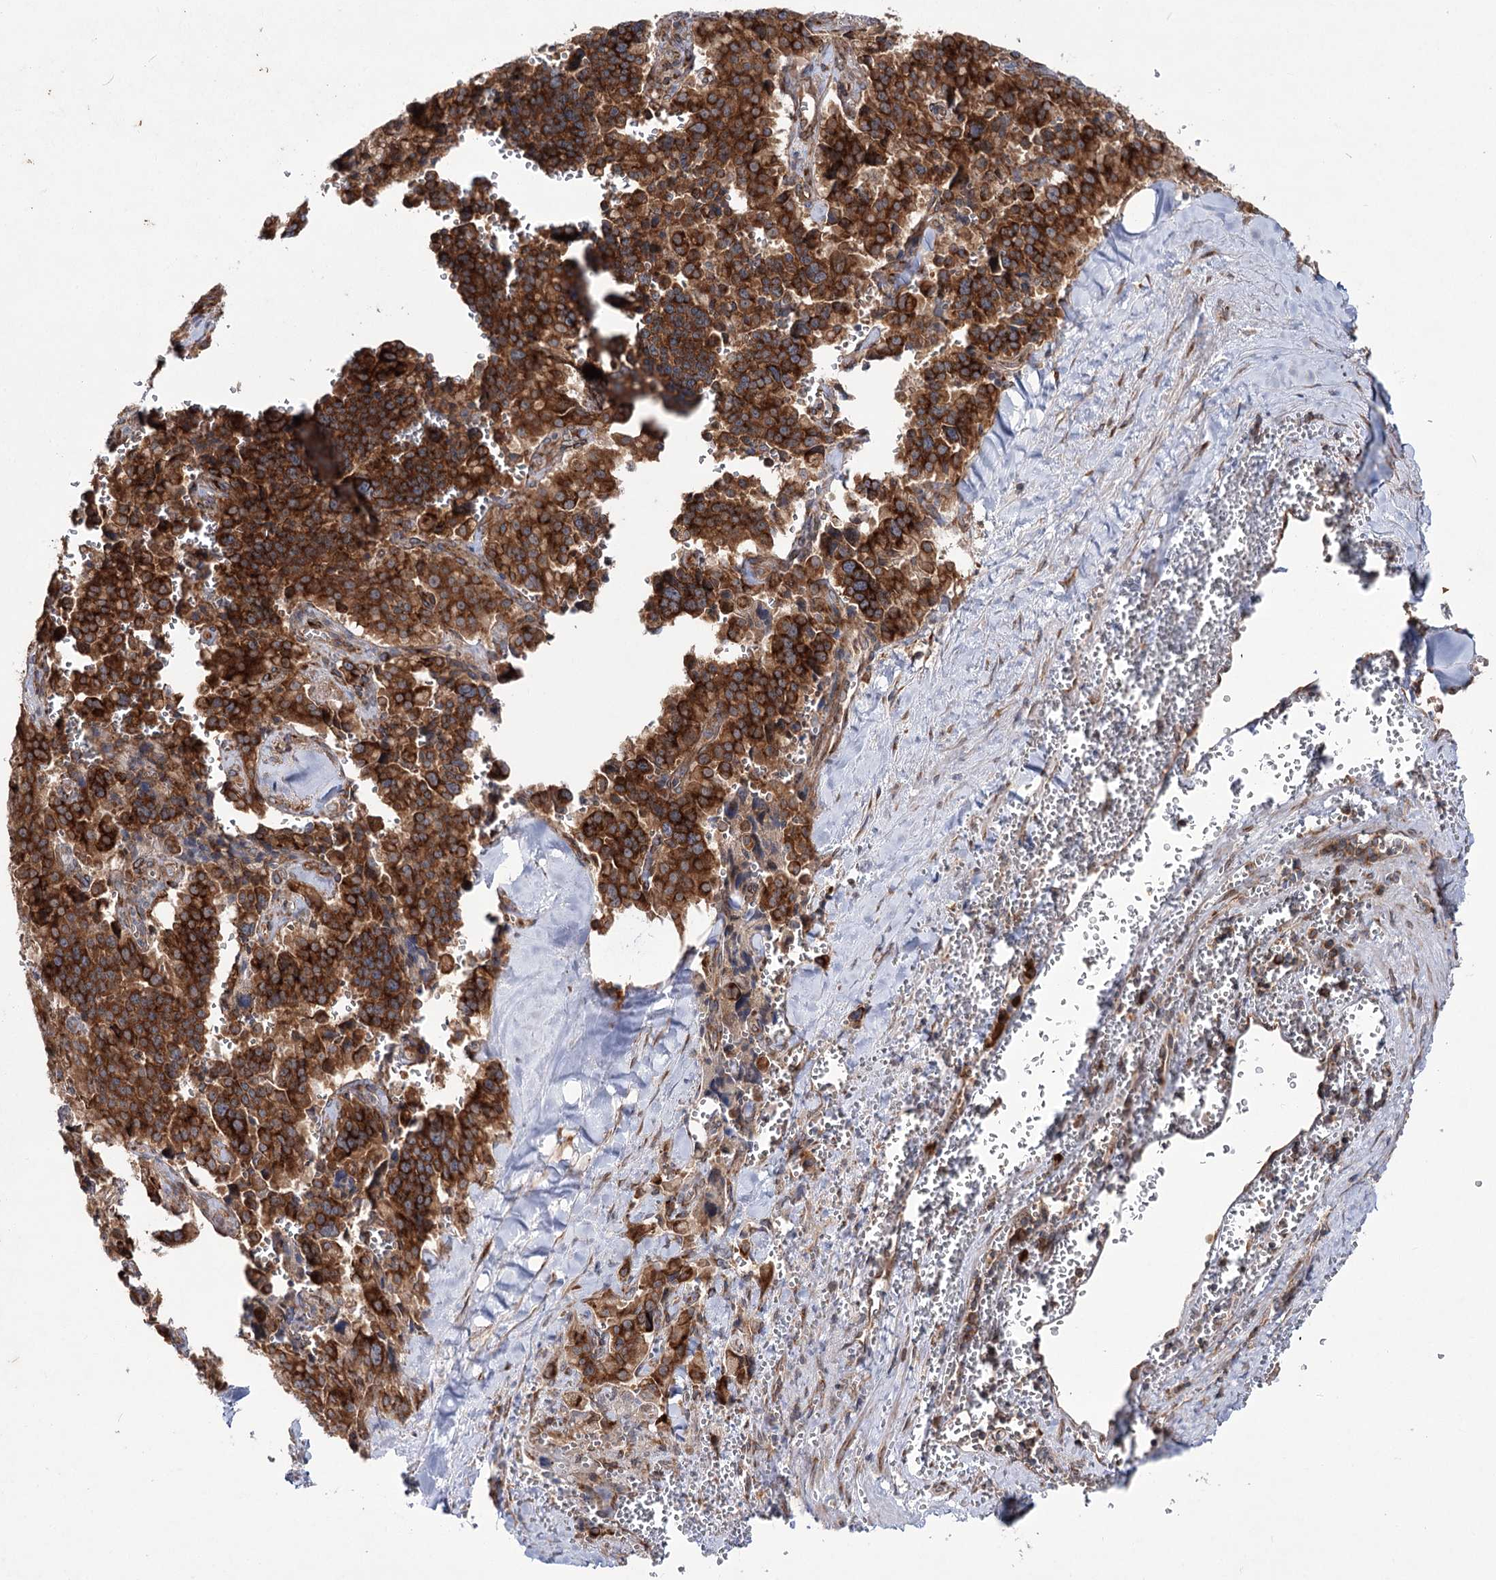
{"staining": {"intensity": "strong", "quantity": ">75%", "location": "cytoplasmic/membranous"}, "tissue": "pancreatic cancer", "cell_type": "Tumor cells", "image_type": "cancer", "snomed": [{"axis": "morphology", "description": "Adenocarcinoma, NOS"}, {"axis": "topography", "description": "Pancreas"}], "caption": "An image showing strong cytoplasmic/membranous positivity in approximately >75% of tumor cells in pancreatic adenocarcinoma, as visualized by brown immunohistochemical staining.", "gene": "VWA2", "patient": {"sex": "male", "age": 65}}